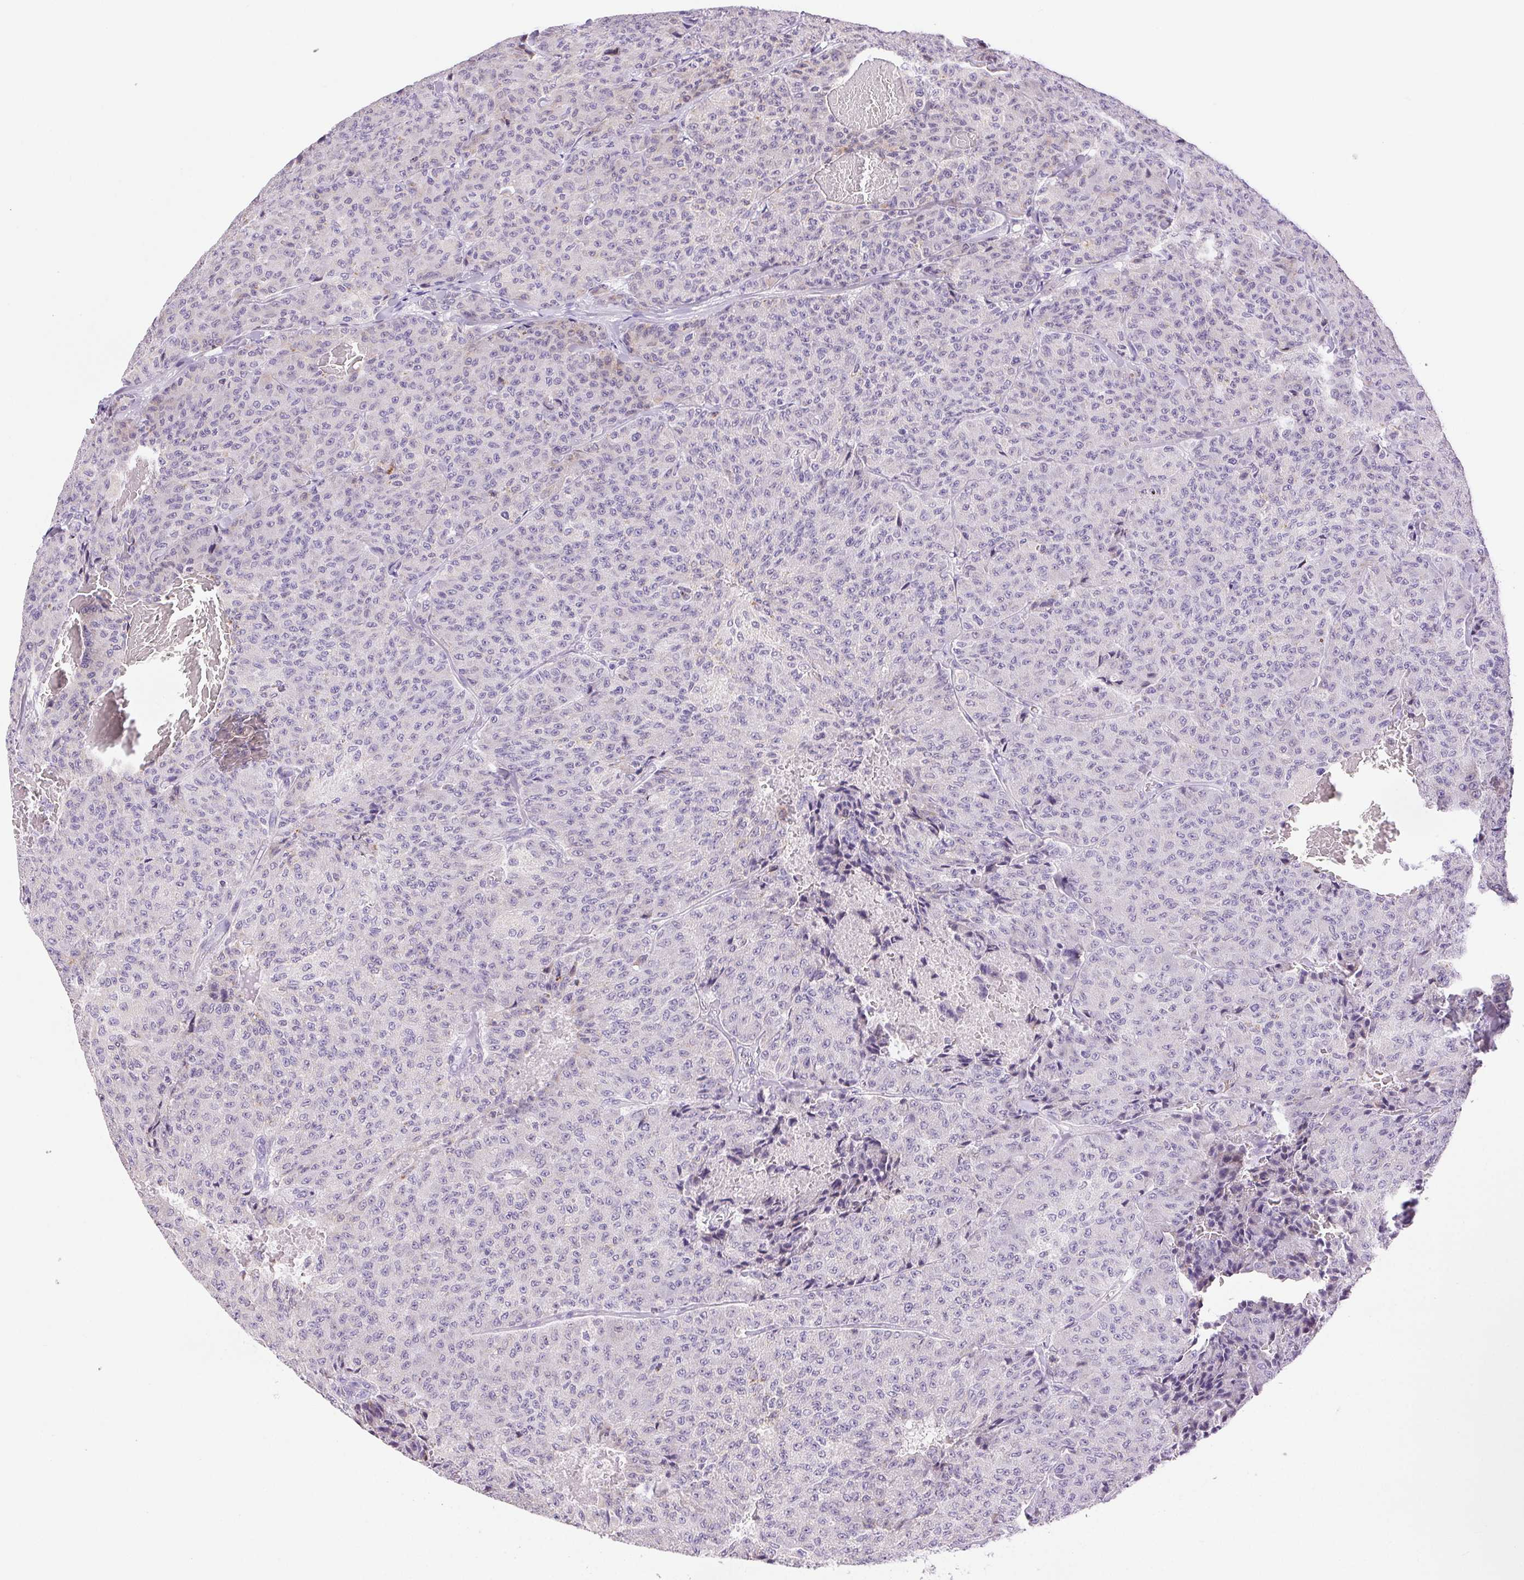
{"staining": {"intensity": "negative", "quantity": "none", "location": "none"}, "tissue": "carcinoid", "cell_type": "Tumor cells", "image_type": "cancer", "snomed": [{"axis": "morphology", "description": "Carcinoid, malignant, NOS"}, {"axis": "topography", "description": "Lung"}], "caption": "High magnification brightfield microscopy of carcinoid stained with DAB (brown) and counterstained with hematoxylin (blue): tumor cells show no significant staining.", "gene": "ARHGAP11B", "patient": {"sex": "male", "age": 71}}